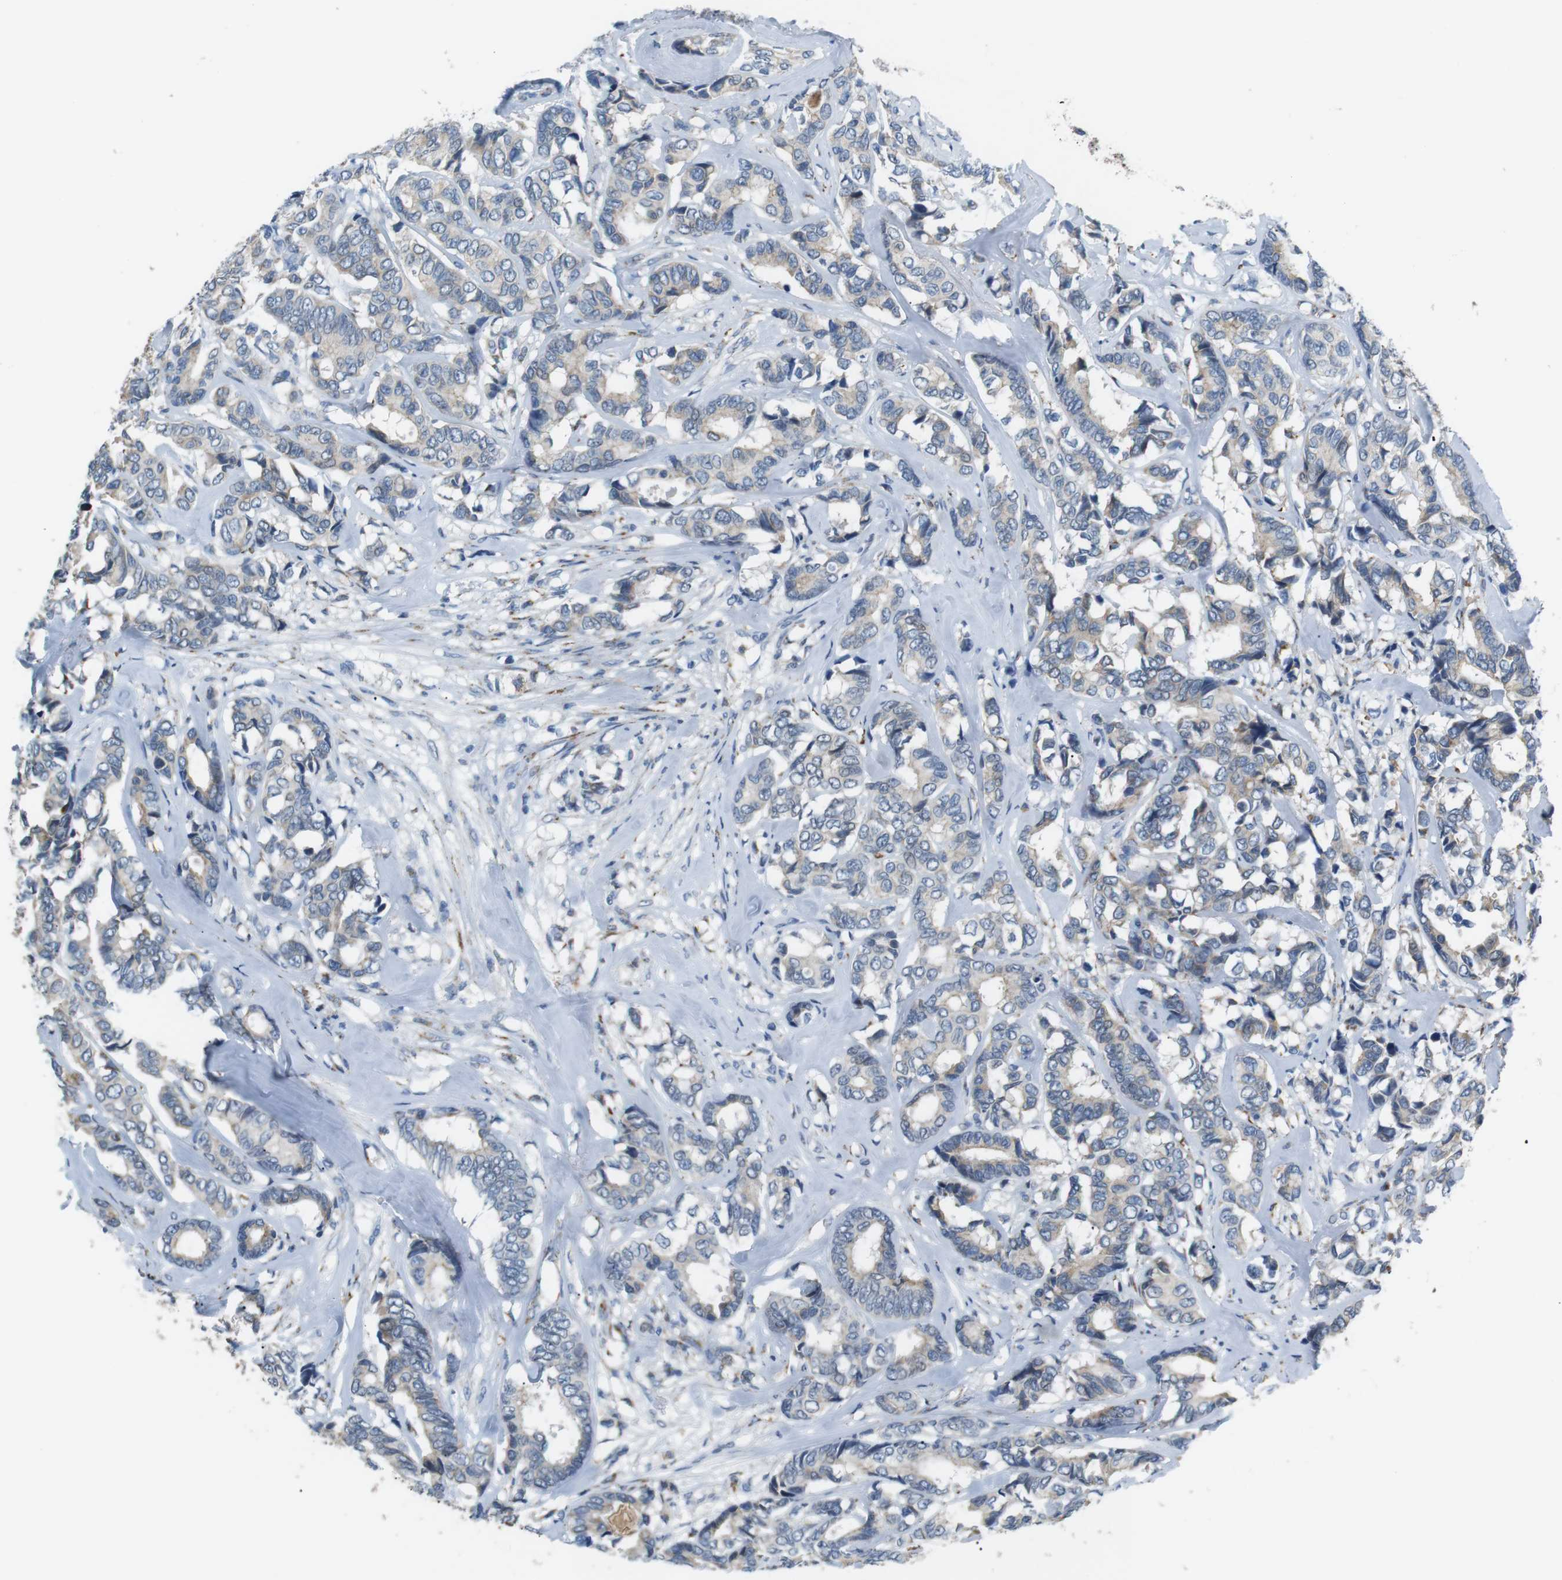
{"staining": {"intensity": "weak", "quantity": "<25%", "location": "cytoplasmic/membranous"}, "tissue": "breast cancer", "cell_type": "Tumor cells", "image_type": "cancer", "snomed": [{"axis": "morphology", "description": "Duct carcinoma"}, {"axis": "topography", "description": "Breast"}], "caption": "This histopathology image is of breast cancer stained with immunohistochemistry to label a protein in brown with the nuclei are counter-stained blue. There is no expression in tumor cells. (DAB immunohistochemistry (IHC), high magnification).", "gene": "CD300E", "patient": {"sex": "female", "age": 87}}